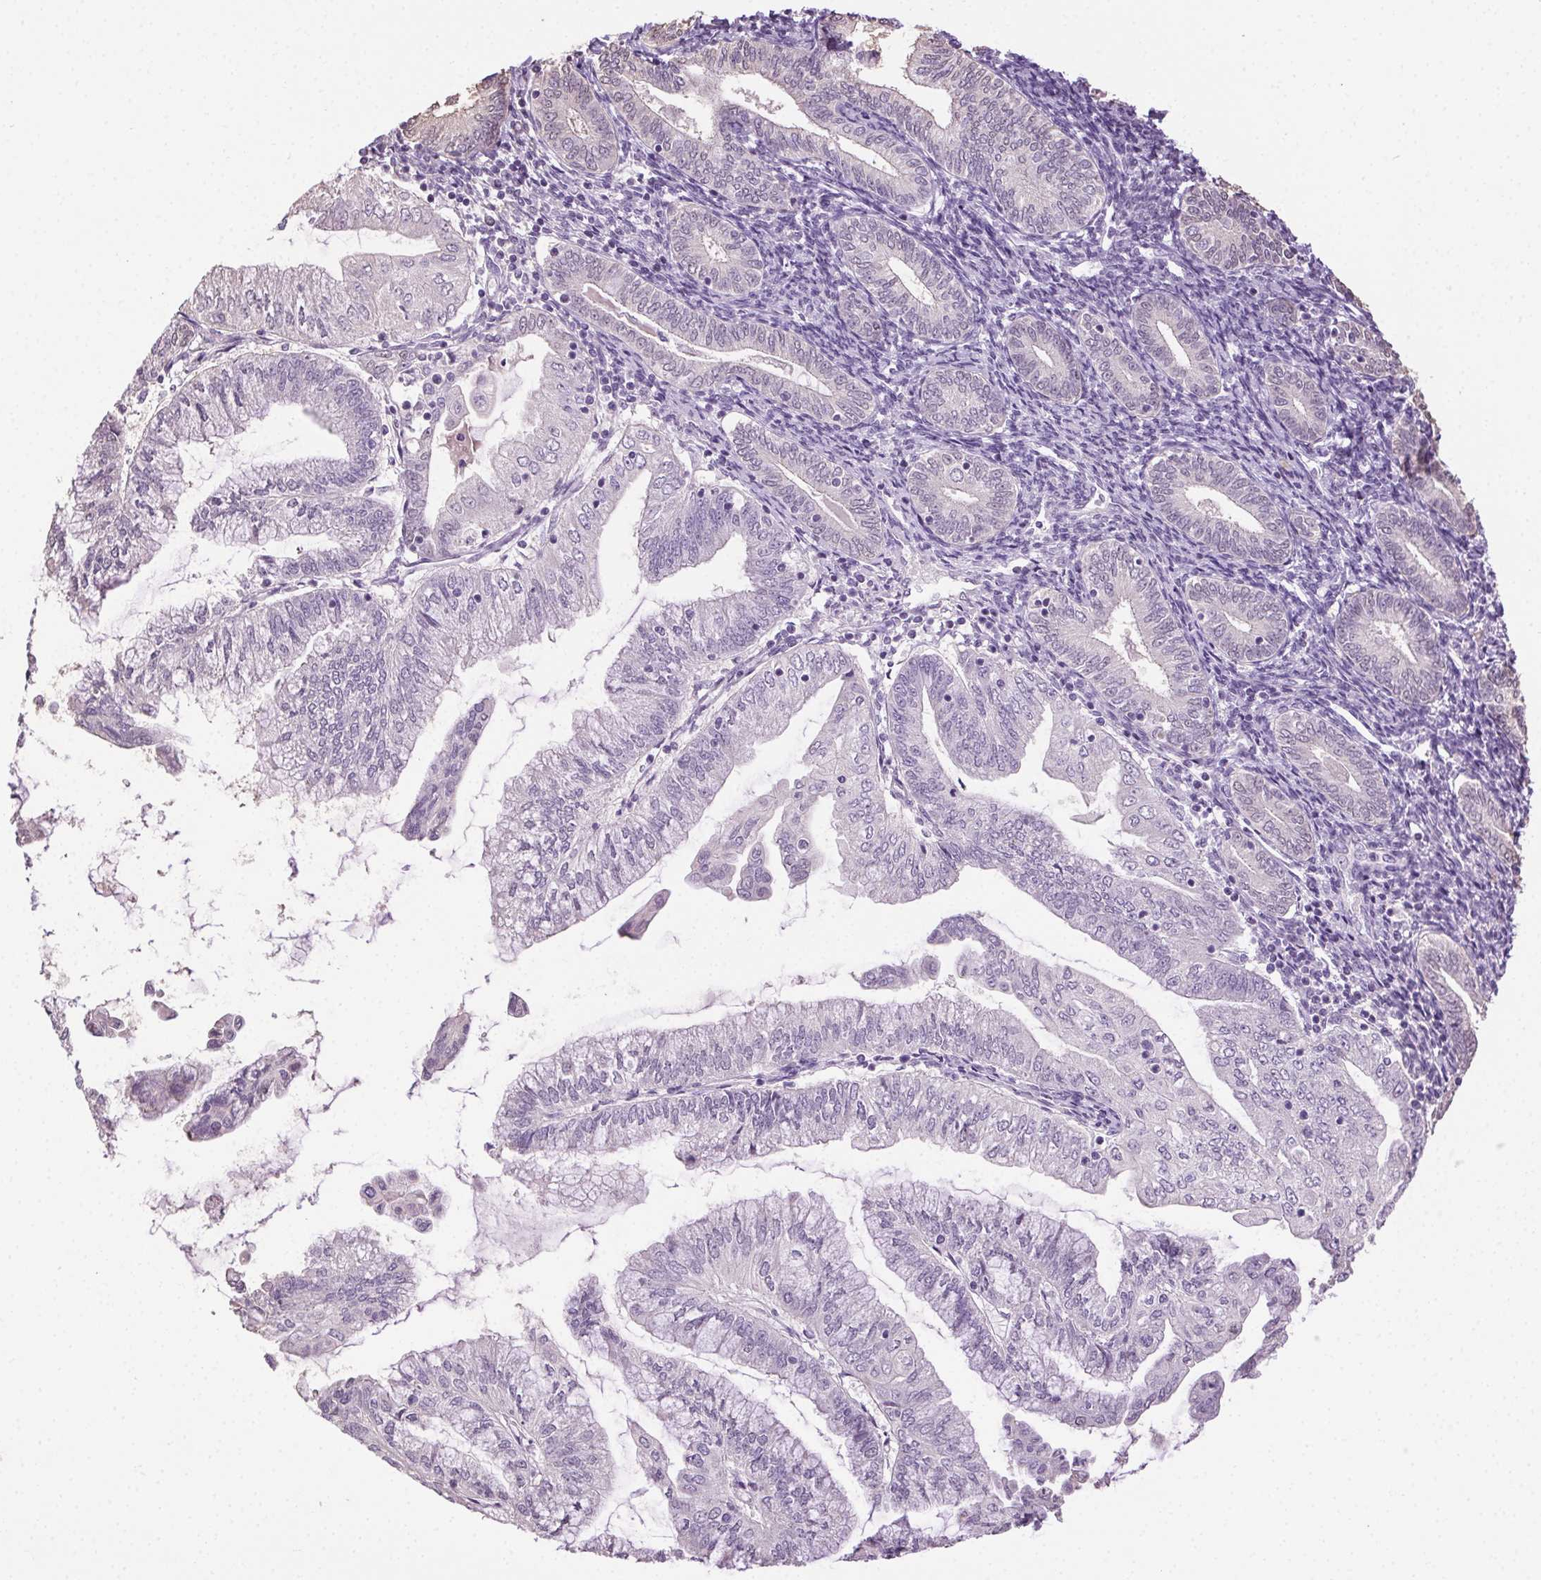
{"staining": {"intensity": "negative", "quantity": "none", "location": "none"}, "tissue": "endometrial cancer", "cell_type": "Tumor cells", "image_type": "cancer", "snomed": [{"axis": "morphology", "description": "Adenocarcinoma, NOS"}, {"axis": "topography", "description": "Endometrium"}], "caption": "Immunohistochemistry photomicrograph of human endometrial cancer stained for a protein (brown), which shows no positivity in tumor cells. The staining is performed using DAB (3,3'-diaminobenzidine) brown chromogen with nuclei counter-stained in using hematoxylin.", "gene": "SYCE2", "patient": {"sex": "female", "age": 55}}